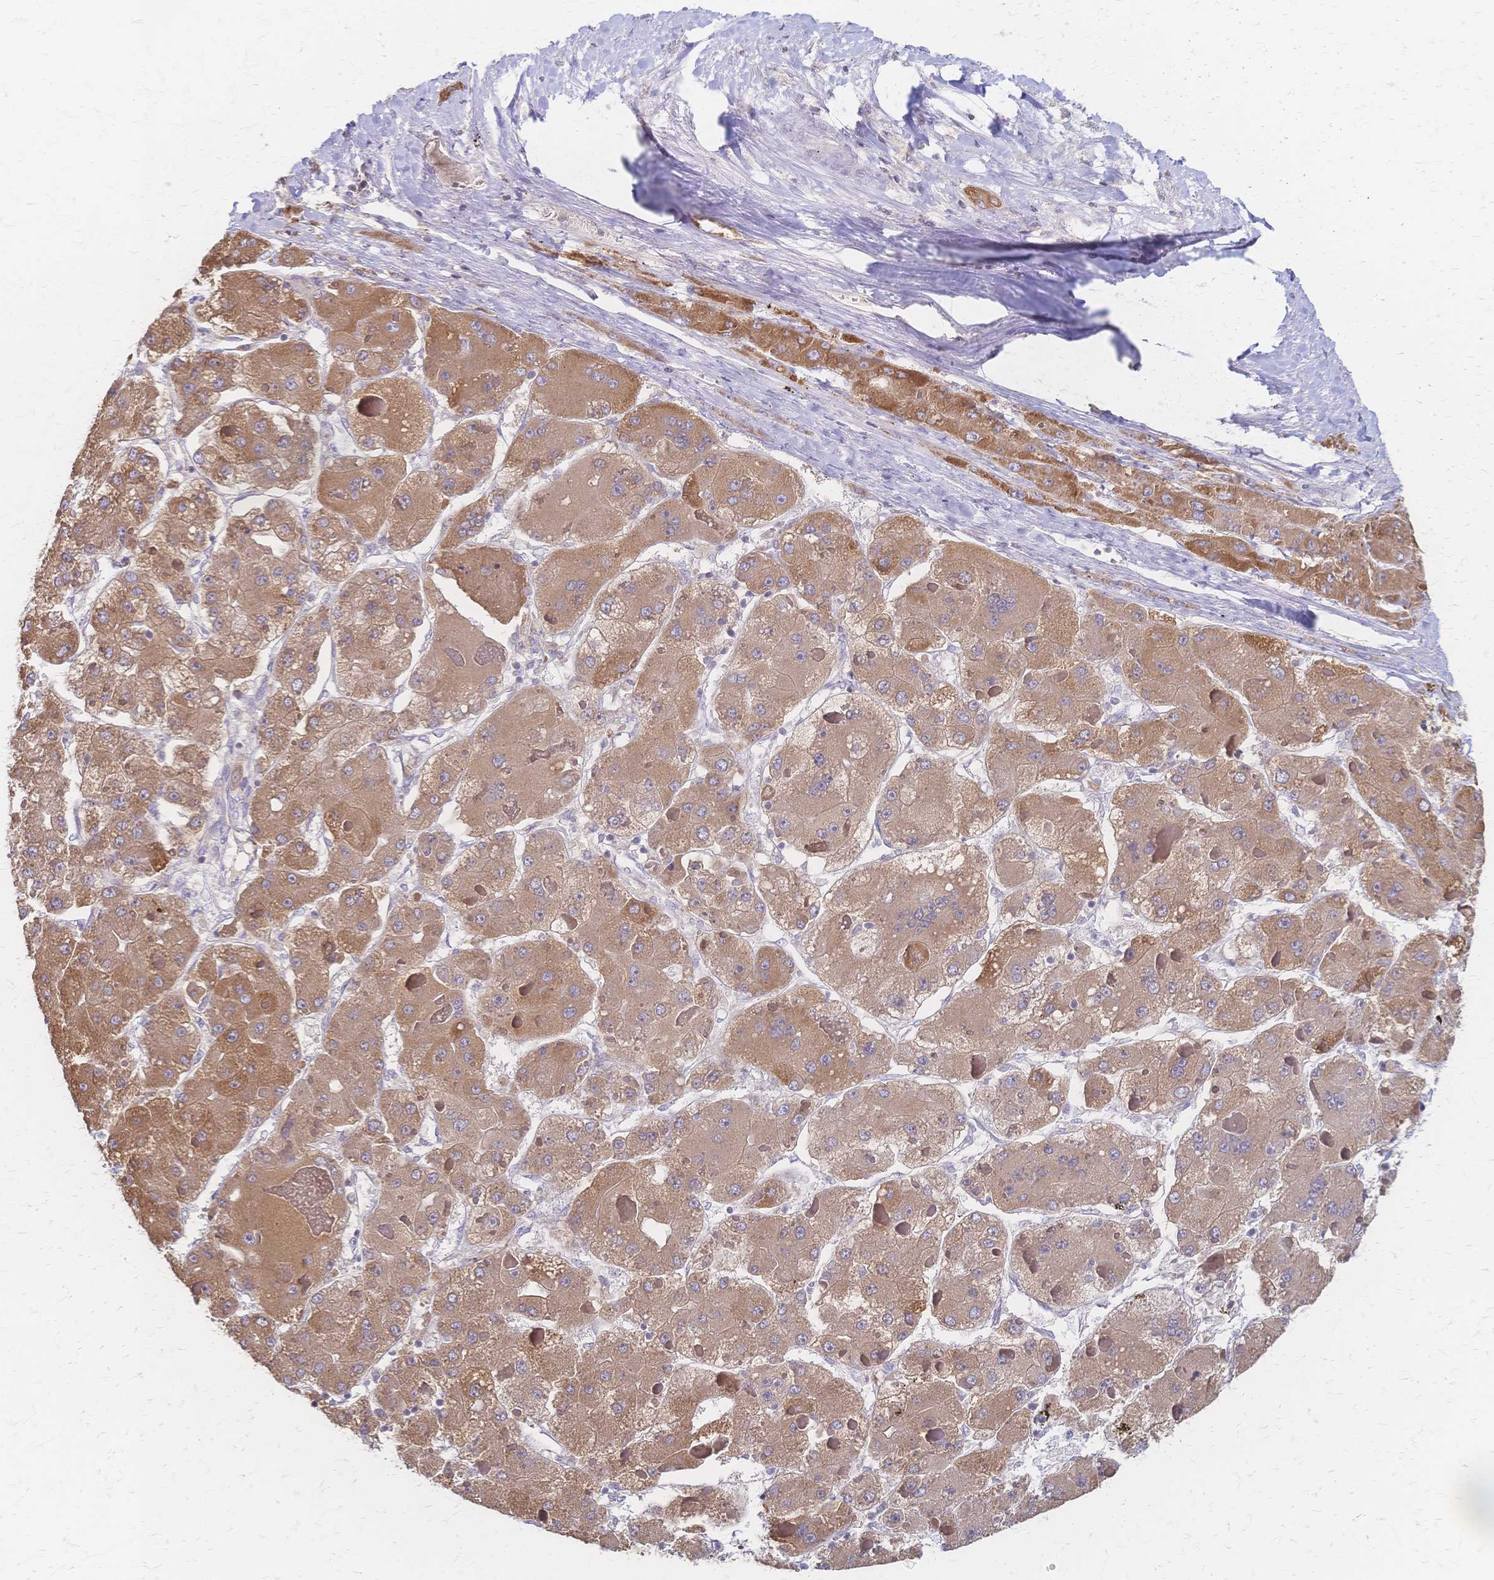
{"staining": {"intensity": "weak", "quantity": ">75%", "location": "cytoplasmic/membranous"}, "tissue": "liver cancer", "cell_type": "Tumor cells", "image_type": "cancer", "snomed": [{"axis": "morphology", "description": "Carcinoma, Hepatocellular, NOS"}, {"axis": "topography", "description": "Liver"}], "caption": "Human liver hepatocellular carcinoma stained with a protein marker reveals weak staining in tumor cells.", "gene": "CYB5A", "patient": {"sex": "female", "age": 73}}